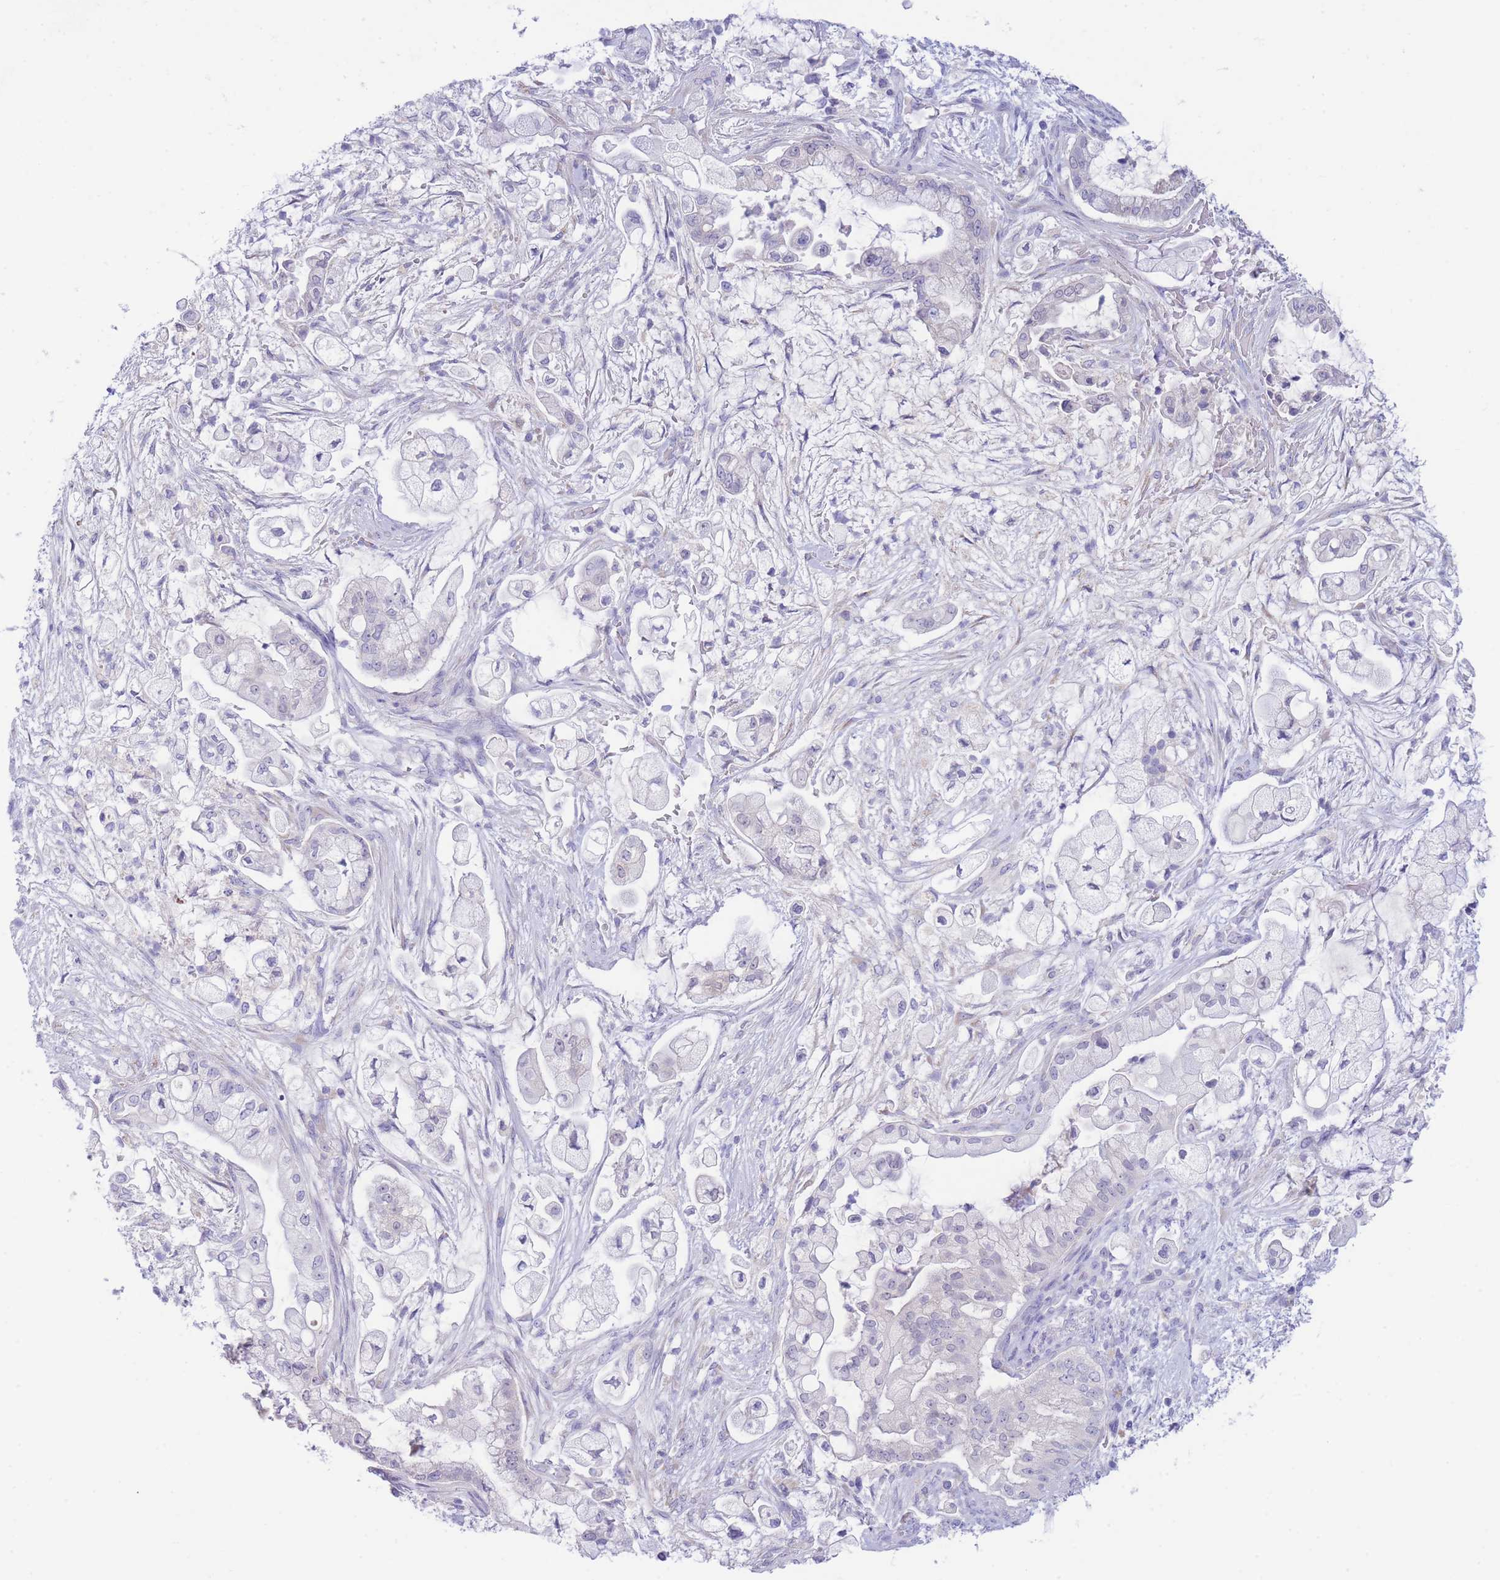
{"staining": {"intensity": "negative", "quantity": "none", "location": "none"}, "tissue": "pancreatic cancer", "cell_type": "Tumor cells", "image_type": "cancer", "snomed": [{"axis": "morphology", "description": "Adenocarcinoma, NOS"}, {"axis": "topography", "description": "Pancreas"}], "caption": "Immunohistochemistry (IHC) of pancreatic cancer exhibits no expression in tumor cells.", "gene": "PCDHB3", "patient": {"sex": "female", "age": 69}}